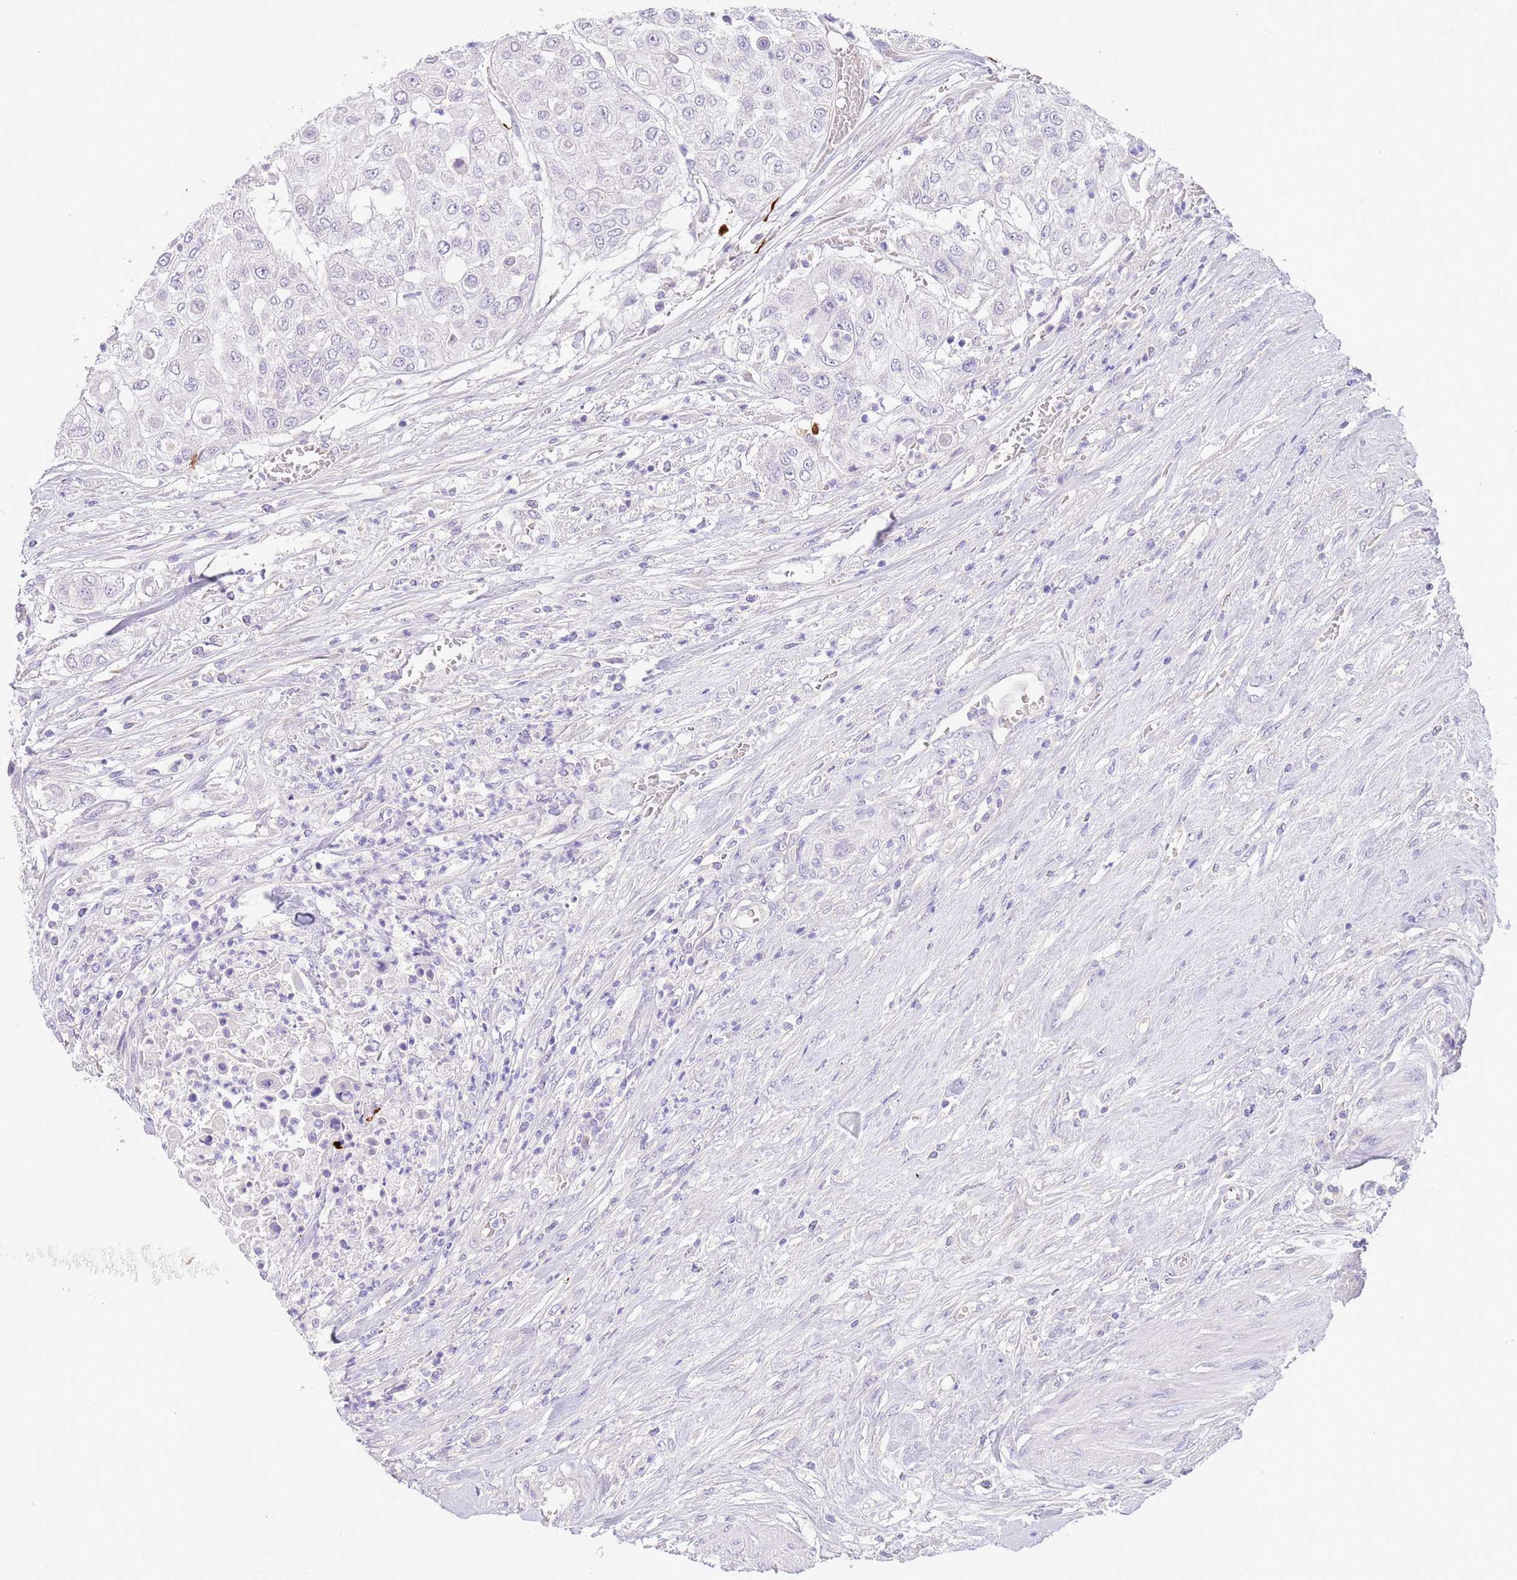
{"staining": {"intensity": "negative", "quantity": "none", "location": "none"}, "tissue": "urothelial cancer", "cell_type": "Tumor cells", "image_type": "cancer", "snomed": [{"axis": "morphology", "description": "Urothelial carcinoma, High grade"}, {"axis": "topography", "description": "Urinary bladder"}], "caption": "An immunohistochemistry (IHC) photomicrograph of high-grade urothelial carcinoma is shown. There is no staining in tumor cells of high-grade urothelial carcinoma.", "gene": "SFTPA1", "patient": {"sex": "female", "age": 79}}